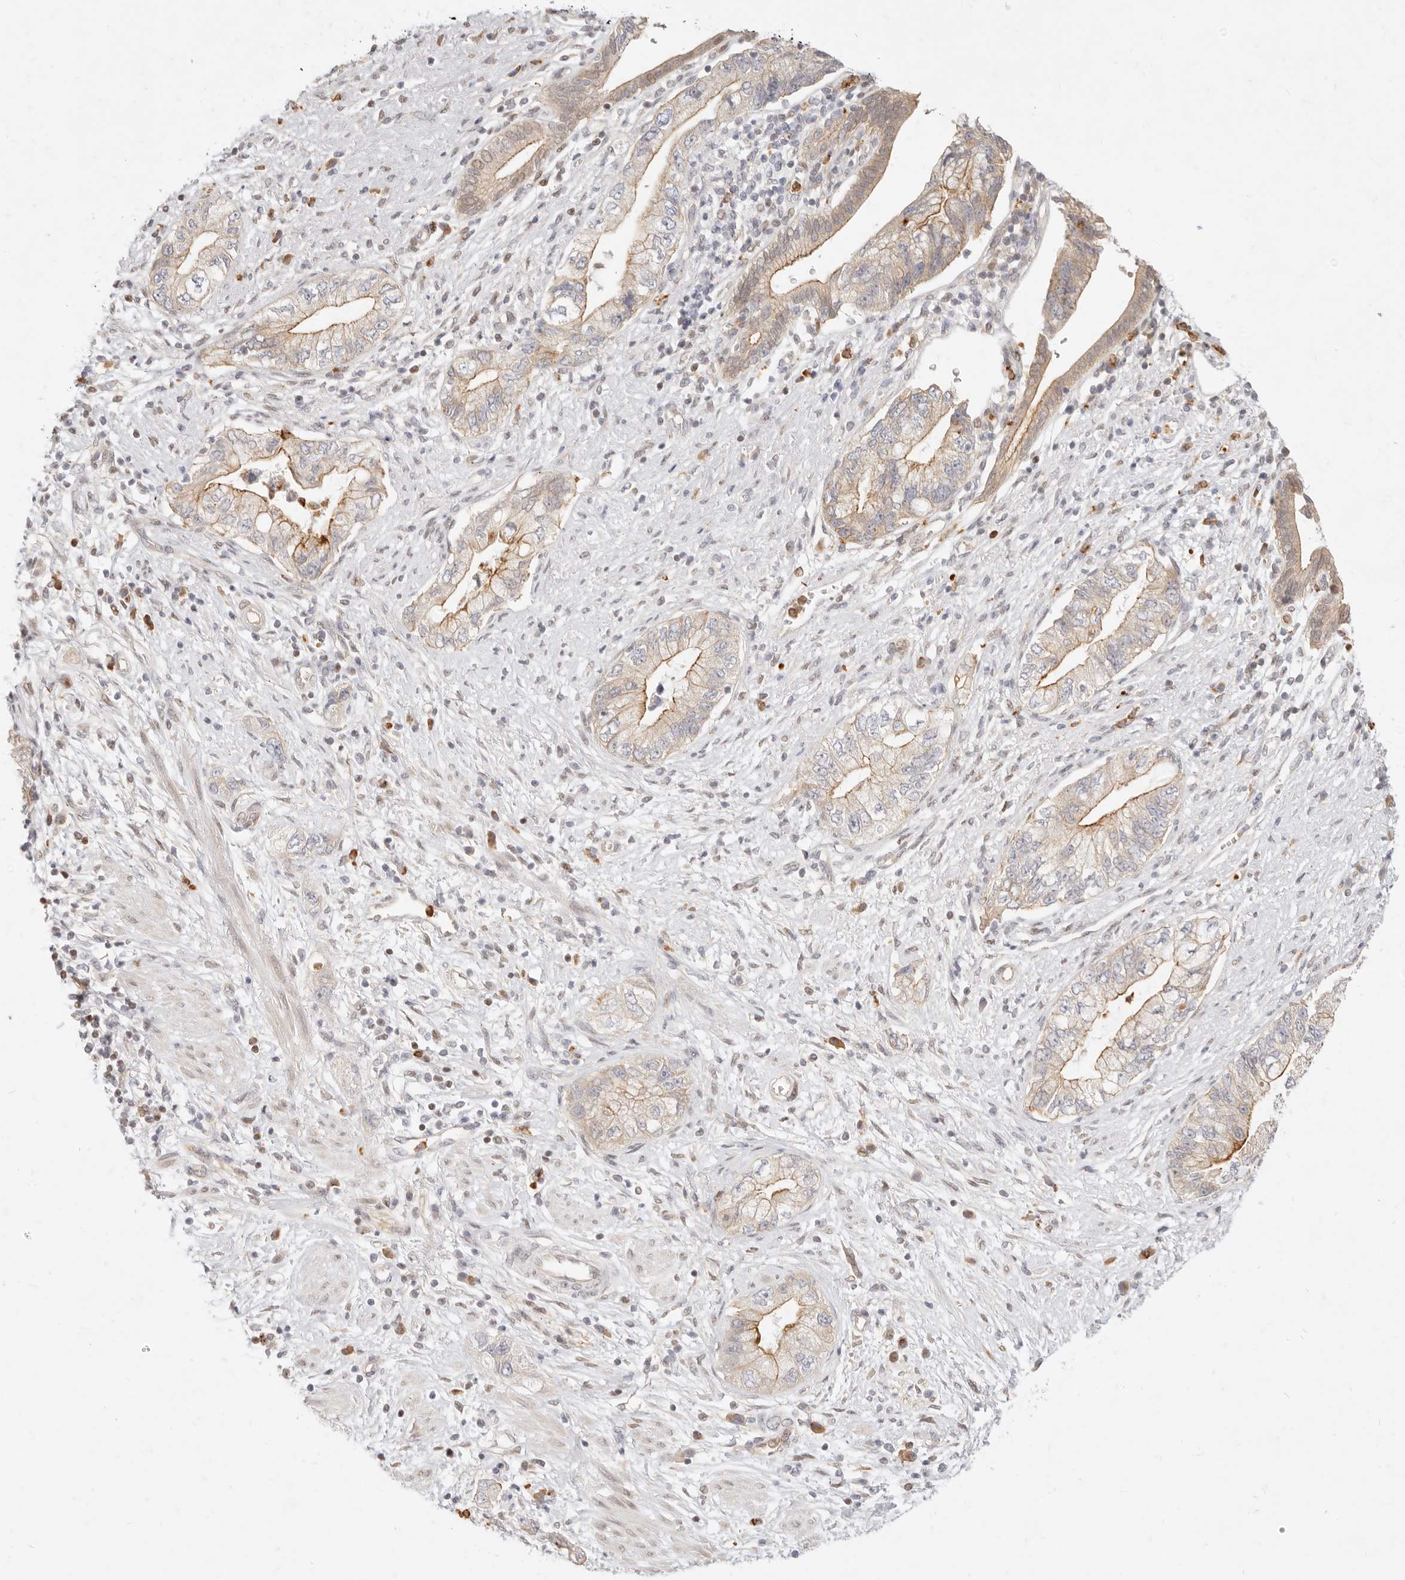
{"staining": {"intensity": "moderate", "quantity": "25%-75%", "location": "cytoplasmic/membranous"}, "tissue": "pancreatic cancer", "cell_type": "Tumor cells", "image_type": "cancer", "snomed": [{"axis": "morphology", "description": "Adenocarcinoma, NOS"}, {"axis": "topography", "description": "Pancreas"}], "caption": "Moderate cytoplasmic/membranous positivity is identified in approximately 25%-75% of tumor cells in pancreatic cancer.", "gene": "ASCL3", "patient": {"sex": "female", "age": 73}}